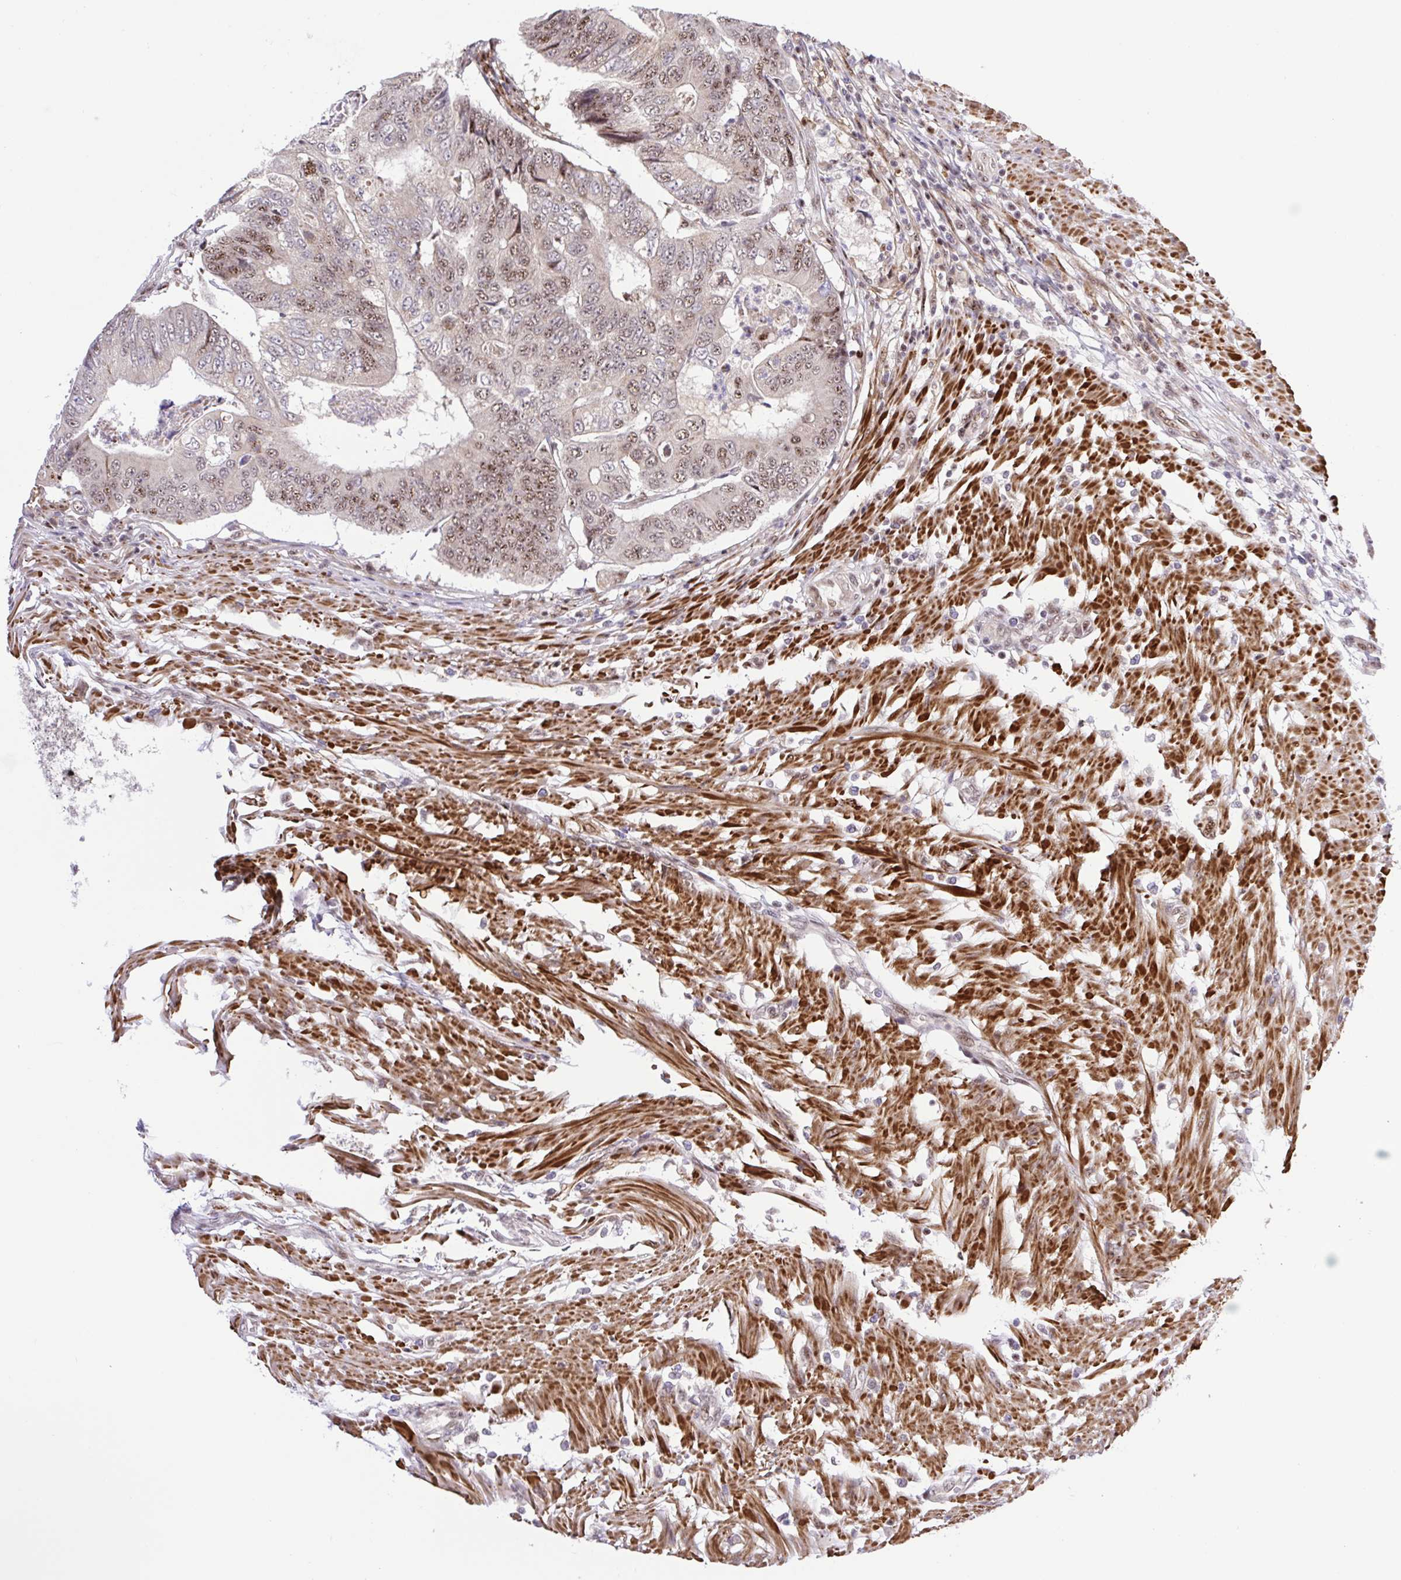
{"staining": {"intensity": "moderate", "quantity": ">75%", "location": "nuclear"}, "tissue": "colorectal cancer", "cell_type": "Tumor cells", "image_type": "cancer", "snomed": [{"axis": "morphology", "description": "Adenocarcinoma, NOS"}, {"axis": "topography", "description": "Colon"}], "caption": "High-power microscopy captured an immunohistochemistry histopathology image of colorectal cancer (adenocarcinoma), revealing moderate nuclear expression in approximately >75% of tumor cells.", "gene": "ERG", "patient": {"sex": "female", "age": 48}}